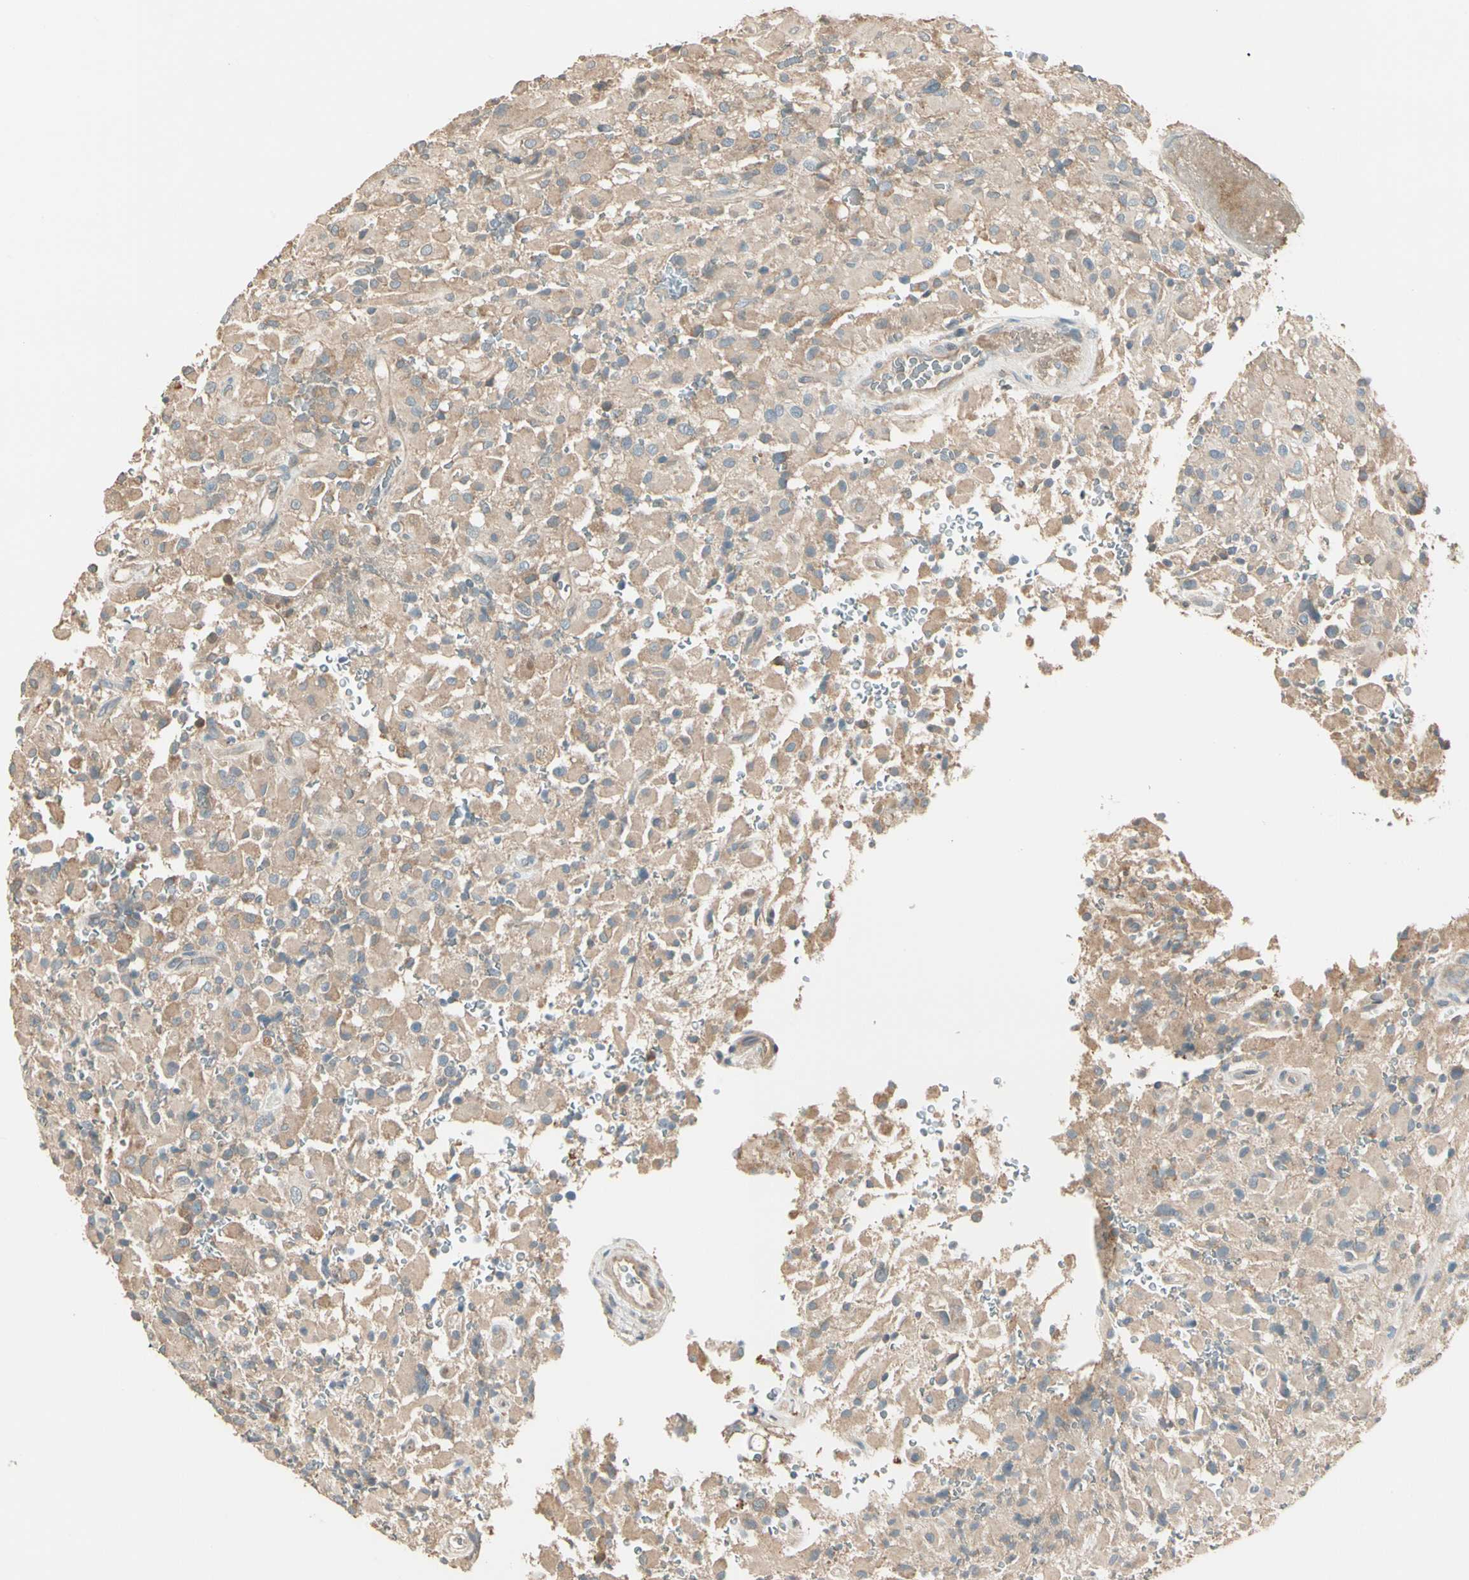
{"staining": {"intensity": "weak", "quantity": ">75%", "location": "cytoplasmic/membranous"}, "tissue": "glioma", "cell_type": "Tumor cells", "image_type": "cancer", "snomed": [{"axis": "morphology", "description": "Glioma, malignant, High grade"}, {"axis": "topography", "description": "Brain"}], "caption": "Protein staining by immunohistochemistry (IHC) demonstrates weak cytoplasmic/membranous staining in approximately >75% of tumor cells in high-grade glioma (malignant).", "gene": "TNFRSF21", "patient": {"sex": "male", "age": 71}}